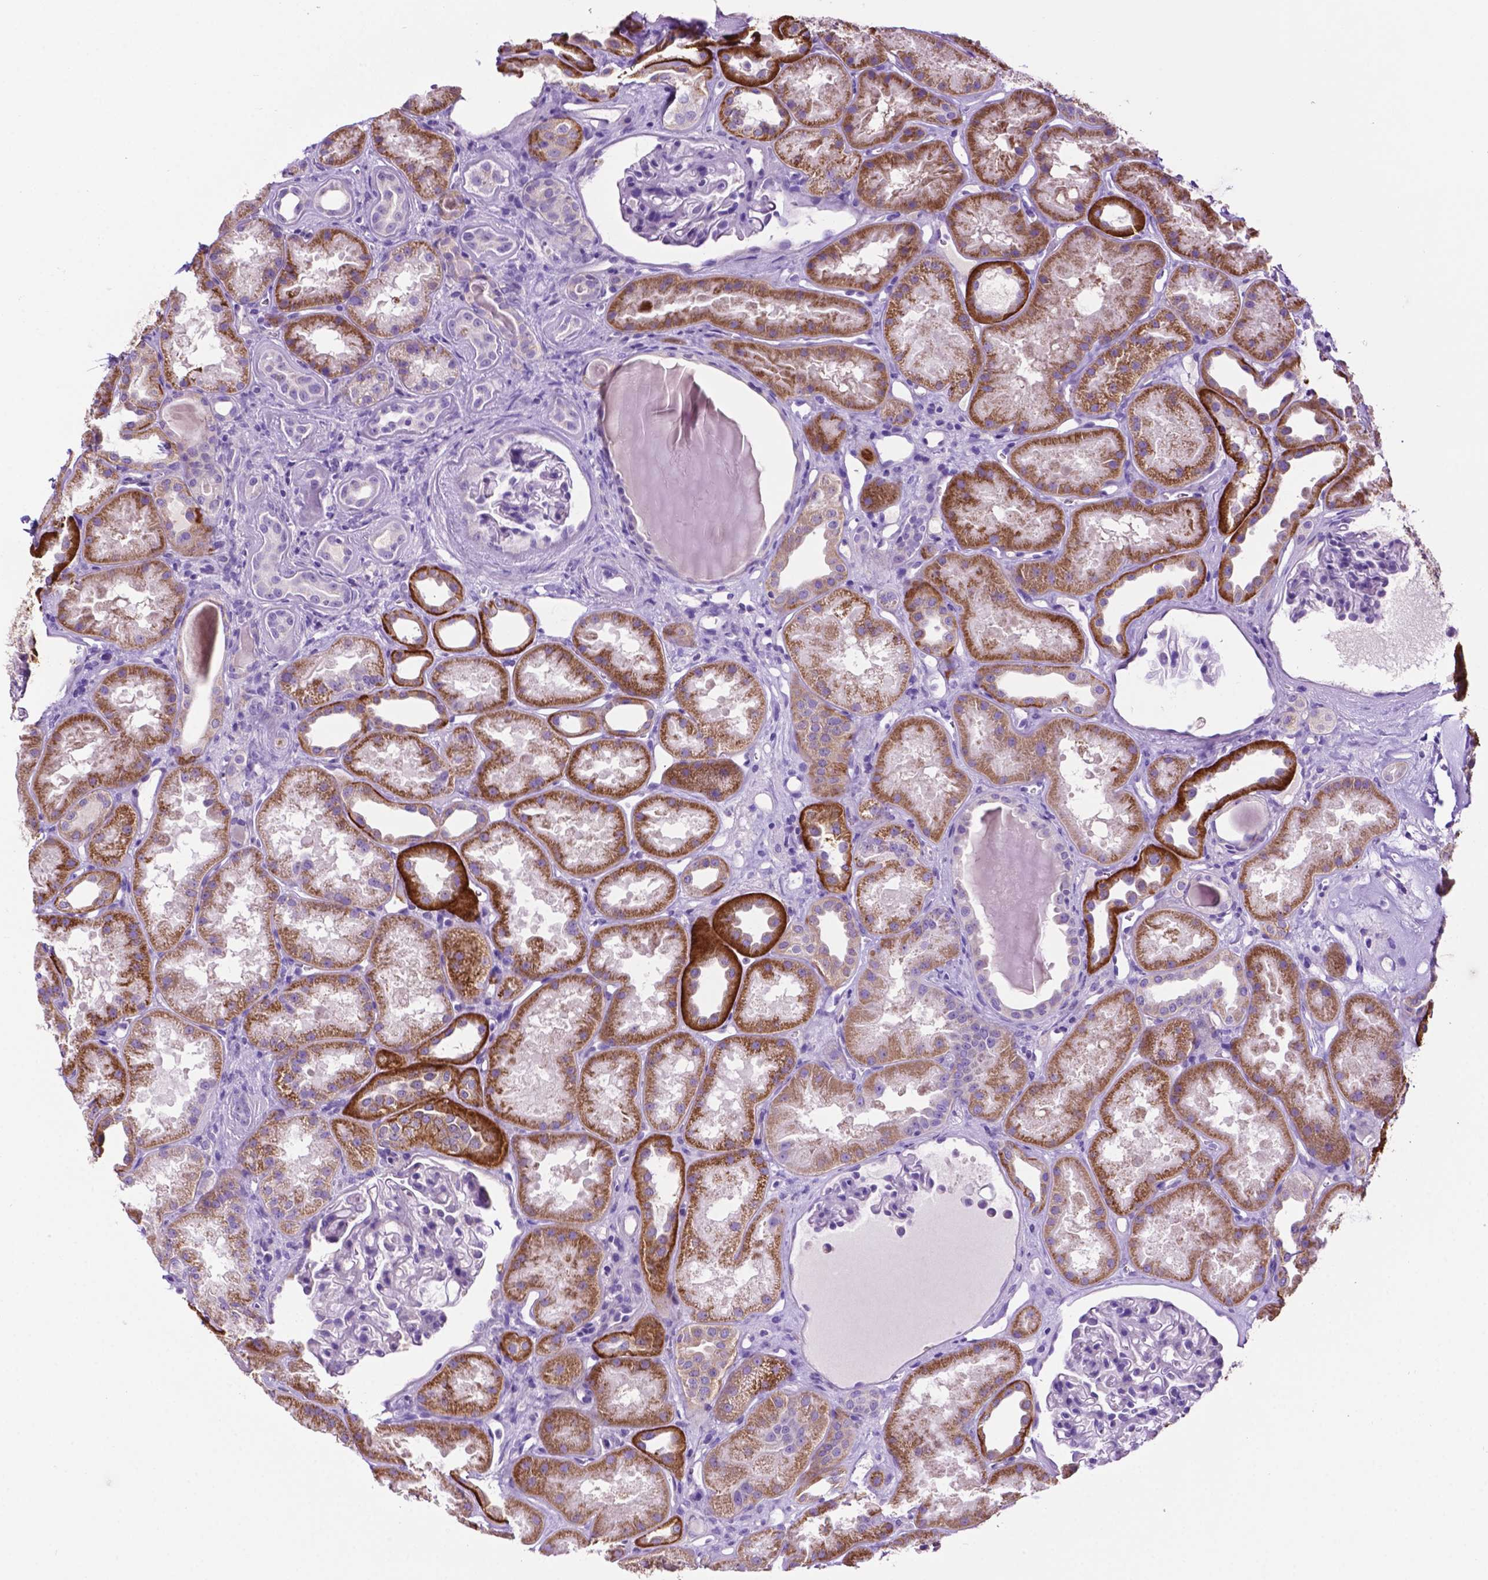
{"staining": {"intensity": "negative", "quantity": "none", "location": "none"}, "tissue": "kidney", "cell_type": "Cells in glomeruli", "image_type": "normal", "snomed": [{"axis": "morphology", "description": "Normal tissue, NOS"}, {"axis": "topography", "description": "Kidney"}], "caption": "A high-resolution histopathology image shows immunohistochemistry staining of normal kidney, which demonstrates no significant staining in cells in glomeruli. (DAB (3,3'-diaminobenzidine) IHC visualized using brightfield microscopy, high magnification).", "gene": "PHYHIP", "patient": {"sex": "male", "age": 61}}